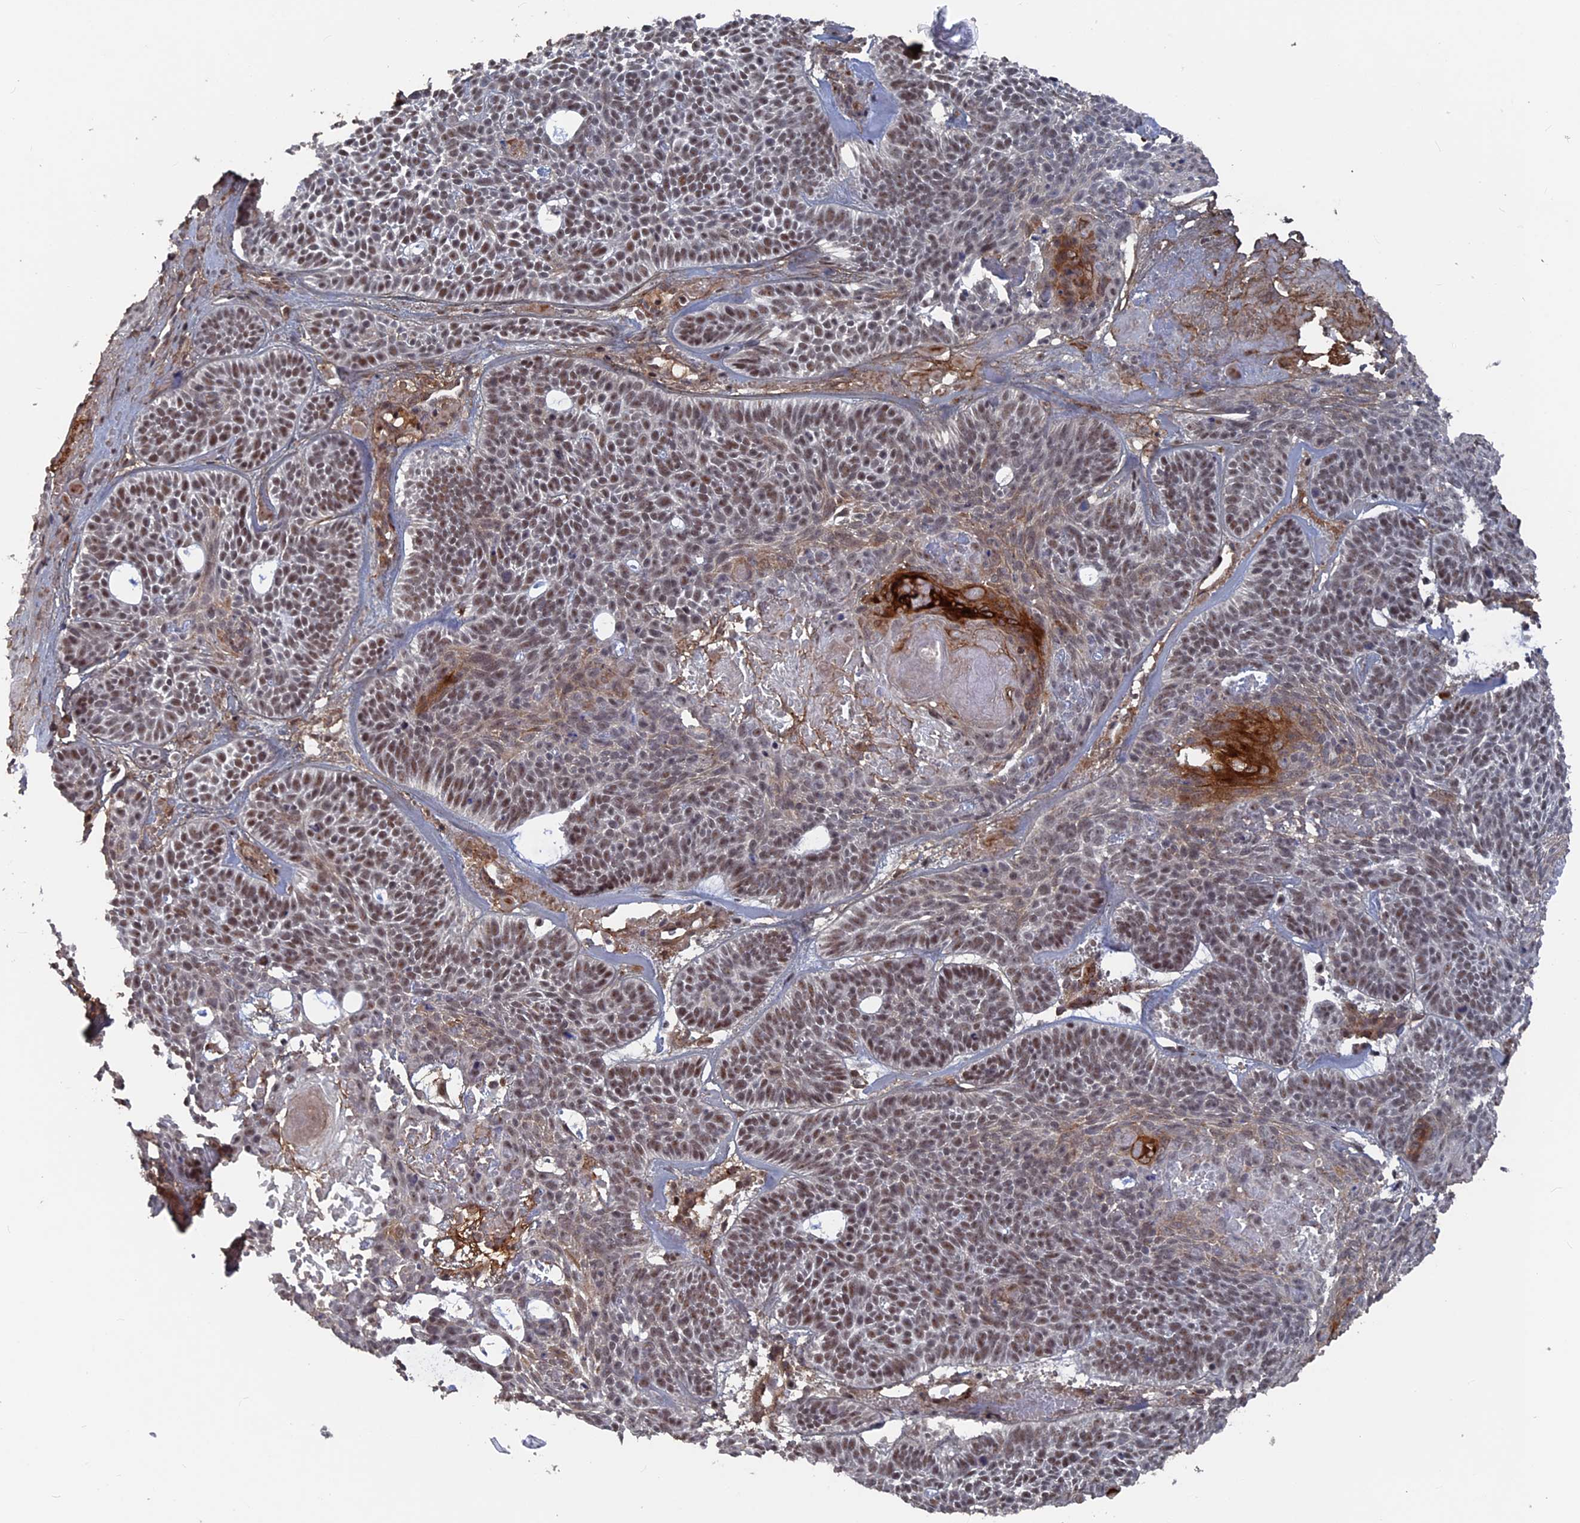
{"staining": {"intensity": "moderate", "quantity": "25%-75%", "location": "nuclear"}, "tissue": "skin cancer", "cell_type": "Tumor cells", "image_type": "cancer", "snomed": [{"axis": "morphology", "description": "Basal cell carcinoma"}, {"axis": "topography", "description": "Skin"}], "caption": "Skin cancer stained for a protein (brown) reveals moderate nuclear positive staining in approximately 25%-75% of tumor cells.", "gene": "SH3D21", "patient": {"sex": "male", "age": 85}}